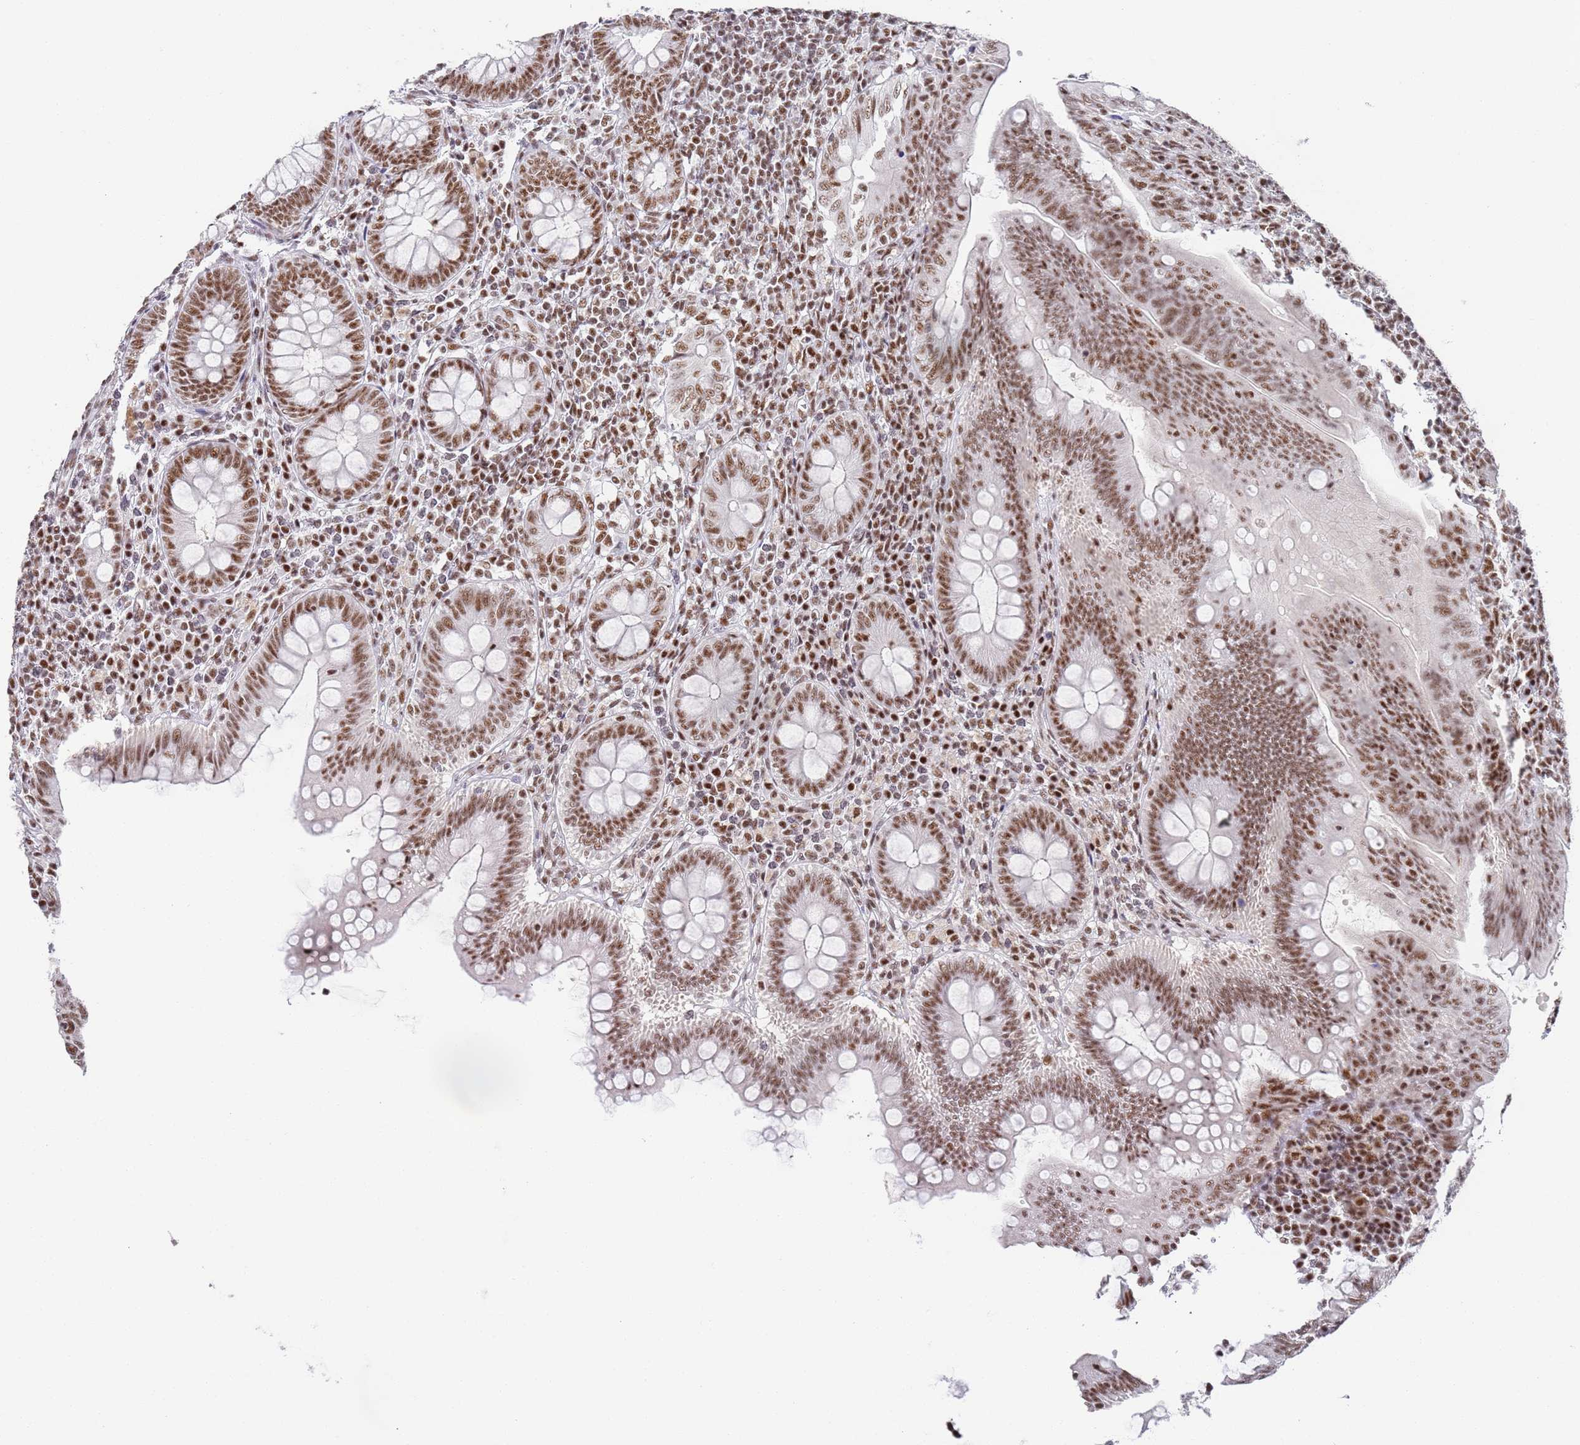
{"staining": {"intensity": "moderate", "quantity": ">75%", "location": "nuclear"}, "tissue": "appendix", "cell_type": "Glandular cells", "image_type": "normal", "snomed": [{"axis": "morphology", "description": "Normal tissue, NOS"}, {"axis": "topography", "description": "Appendix"}], "caption": "This is a histology image of immunohistochemistry (IHC) staining of benign appendix, which shows moderate expression in the nuclear of glandular cells.", "gene": "AKAP8L", "patient": {"sex": "male", "age": 14}}